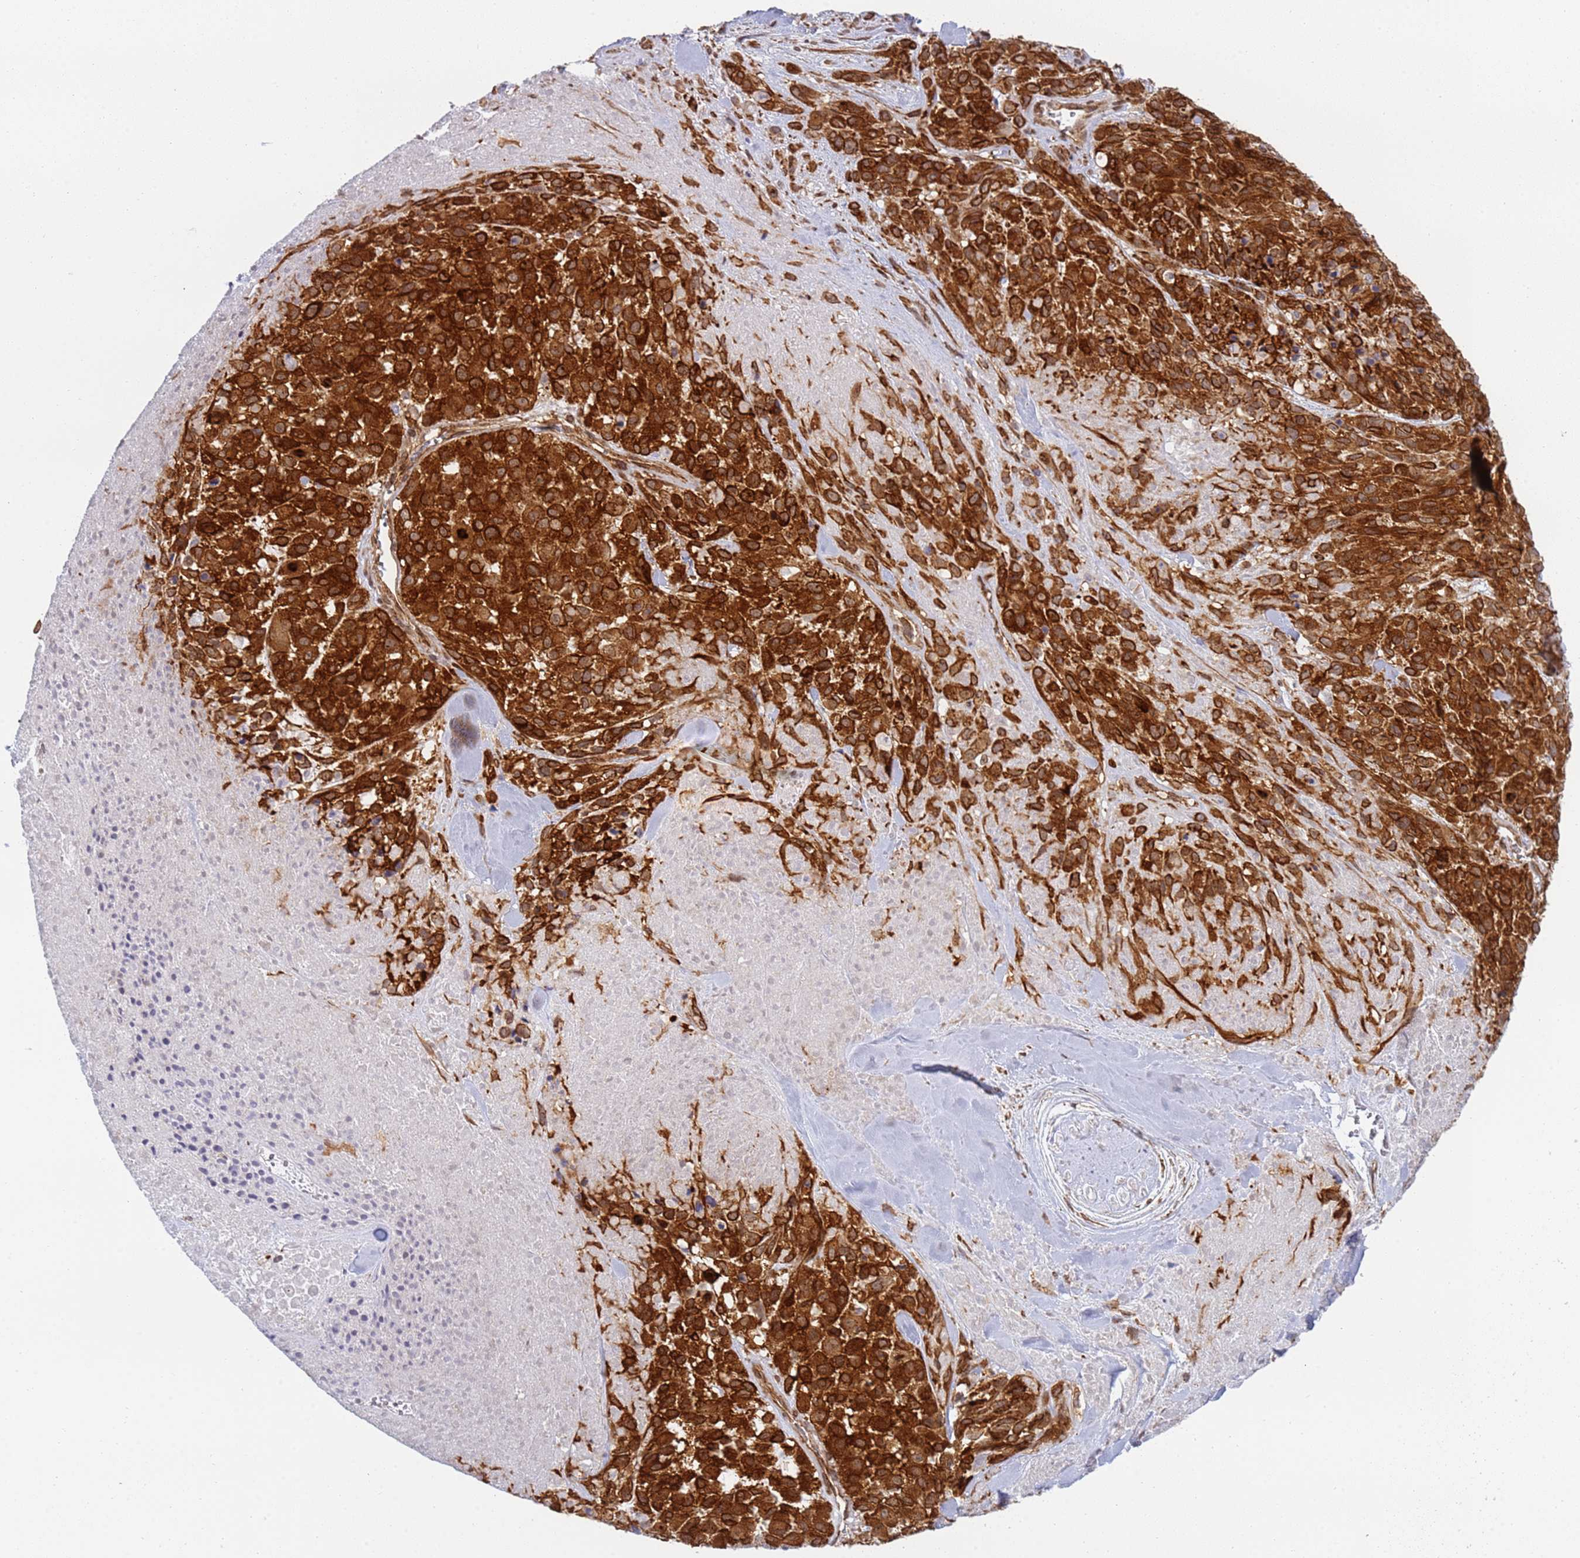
{"staining": {"intensity": "strong", "quantity": ">75%", "location": "cytoplasmic/membranous"}, "tissue": "melanoma", "cell_type": "Tumor cells", "image_type": "cancer", "snomed": [{"axis": "morphology", "description": "Malignant melanoma, Metastatic site"}, {"axis": "topography", "description": "Skin"}], "caption": "This is a histology image of immunohistochemistry (IHC) staining of melanoma, which shows strong positivity in the cytoplasmic/membranous of tumor cells.", "gene": "CEP170", "patient": {"sex": "female", "age": 81}}